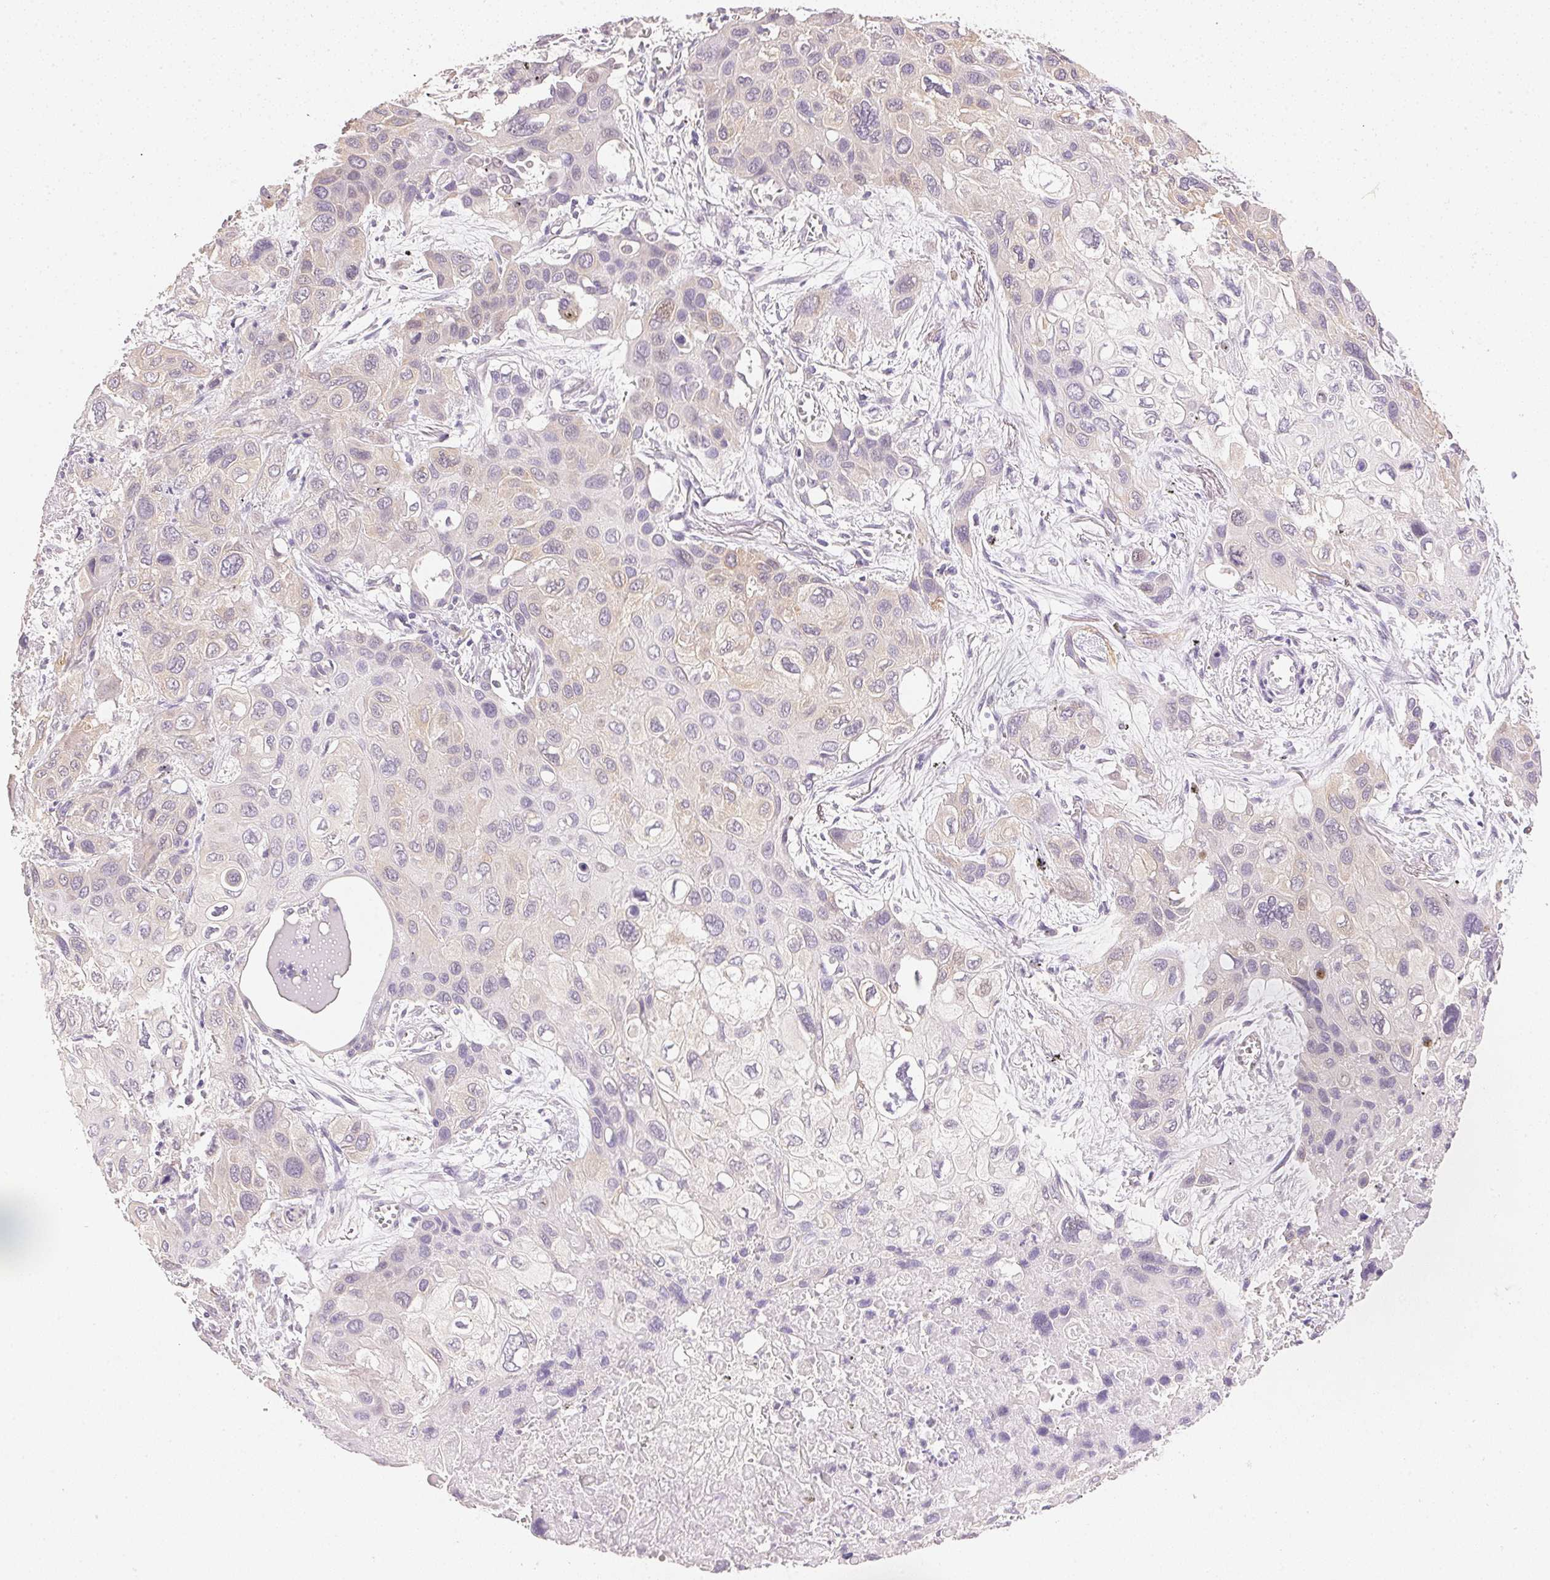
{"staining": {"intensity": "negative", "quantity": "none", "location": "none"}, "tissue": "lung cancer", "cell_type": "Tumor cells", "image_type": "cancer", "snomed": [{"axis": "morphology", "description": "Squamous cell carcinoma, NOS"}, {"axis": "morphology", "description": "Squamous cell carcinoma, metastatic, NOS"}, {"axis": "topography", "description": "Lung"}], "caption": "Lung squamous cell carcinoma was stained to show a protein in brown. There is no significant positivity in tumor cells. (DAB immunohistochemistry with hematoxylin counter stain).", "gene": "DHCR24", "patient": {"sex": "male", "age": 59}}